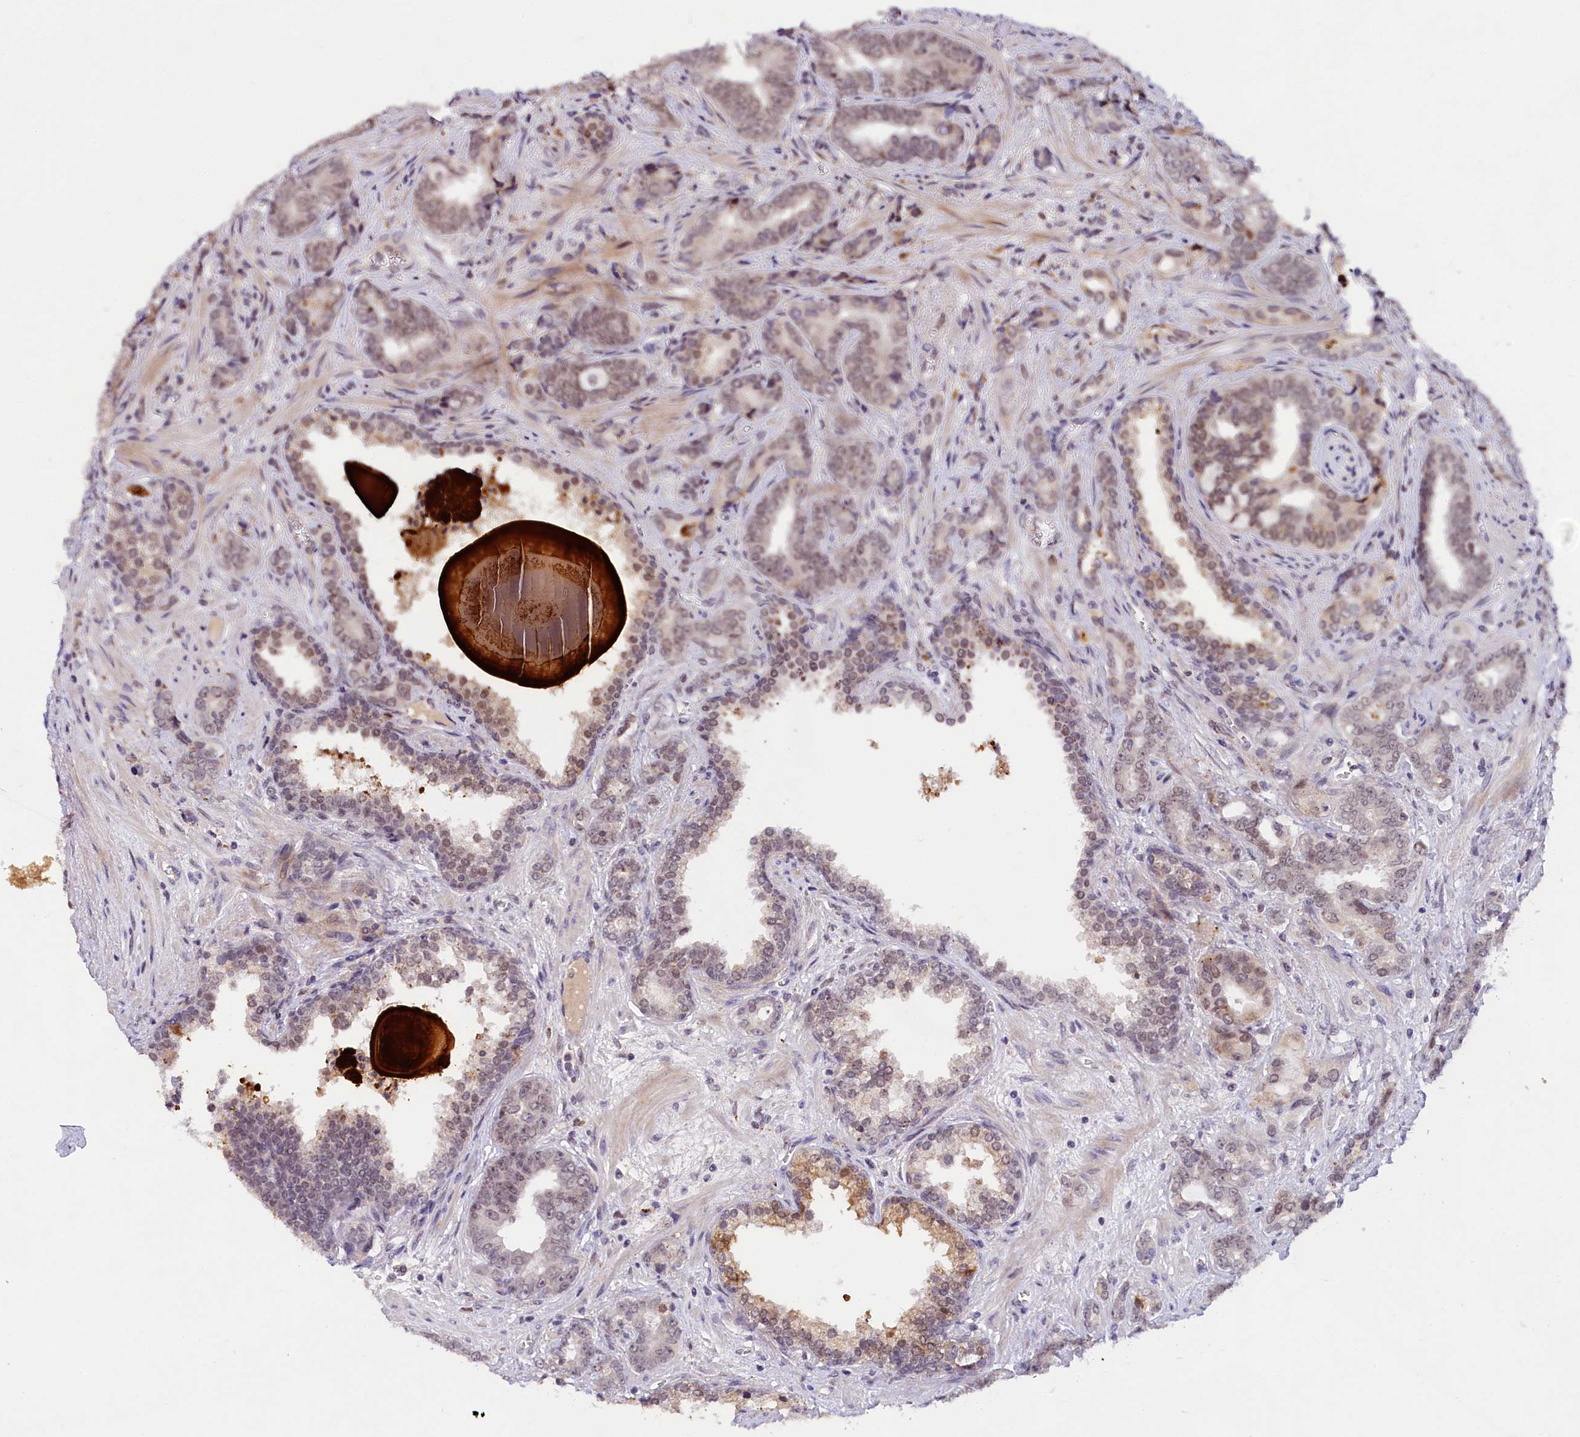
{"staining": {"intensity": "moderate", "quantity": "25%-75%", "location": "nuclear"}, "tissue": "prostate cancer", "cell_type": "Tumor cells", "image_type": "cancer", "snomed": [{"axis": "morphology", "description": "Adenocarcinoma, High grade"}, {"axis": "topography", "description": "Prostate"}], "caption": "Immunohistochemical staining of prostate cancer (adenocarcinoma (high-grade)) shows medium levels of moderate nuclear protein staining in about 25%-75% of tumor cells.", "gene": "FBXO45", "patient": {"sex": "male", "age": 67}}